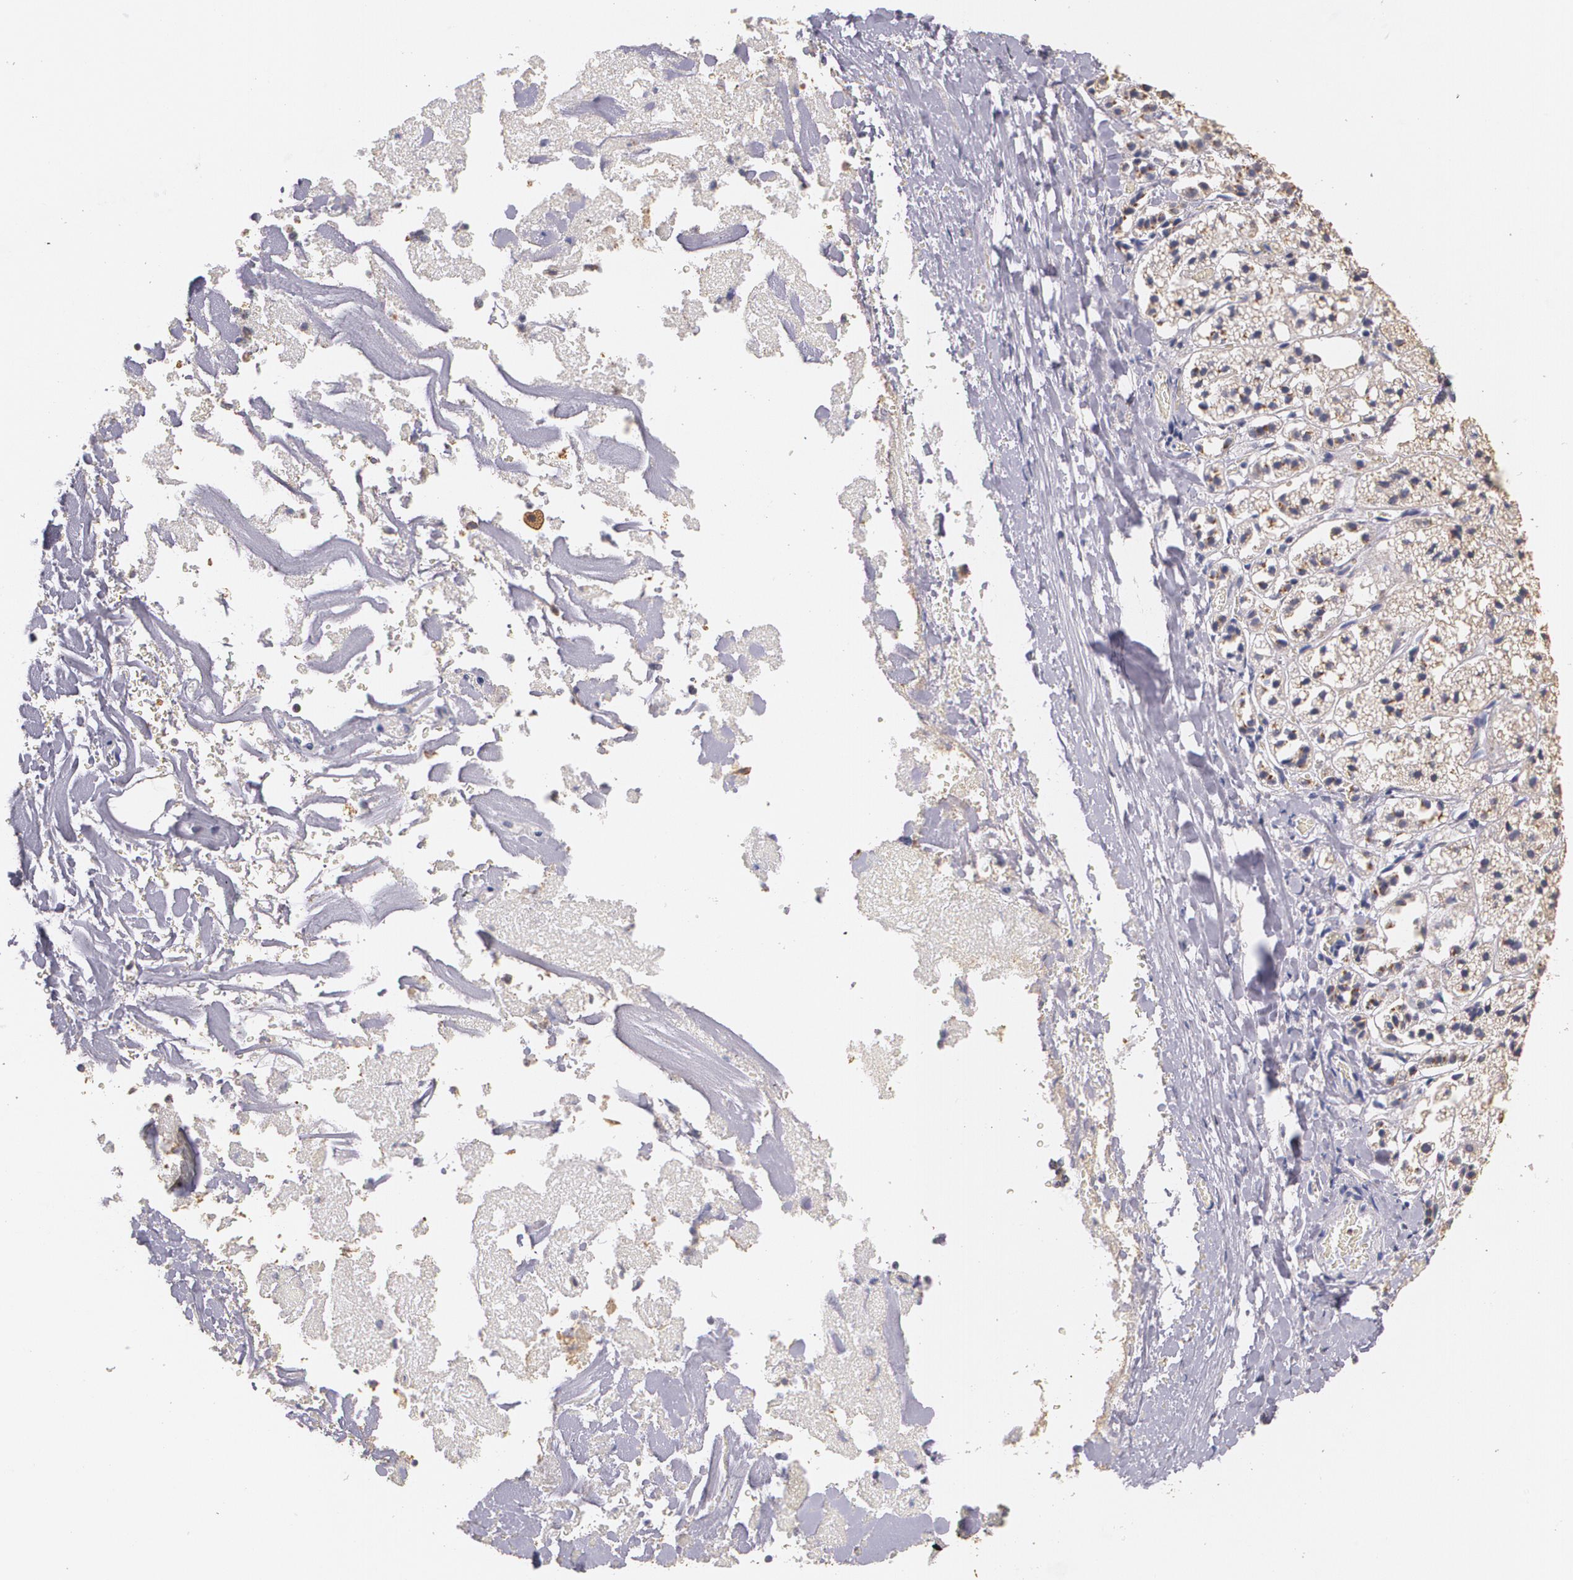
{"staining": {"intensity": "weak", "quantity": ">75%", "location": "cytoplasmic/membranous,nuclear"}, "tissue": "adrenal gland", "cell_type": "Glandular cells", "image_type": "normal", "snomed": [{"axis": "morphology", "description": "Normal tissue, NOS"}, {"axis": "topography", "description": "Adrenal gland"}], "caption": "Immunohistochemistry (IHC) of unremarkable human adrenal gland shows low levels of weak cytoplasmic/membranous,nuclear staining in approximately >75% of glandular cells.", "gene": "ATF3", "patient": {"sex": "female", "age": 44}}